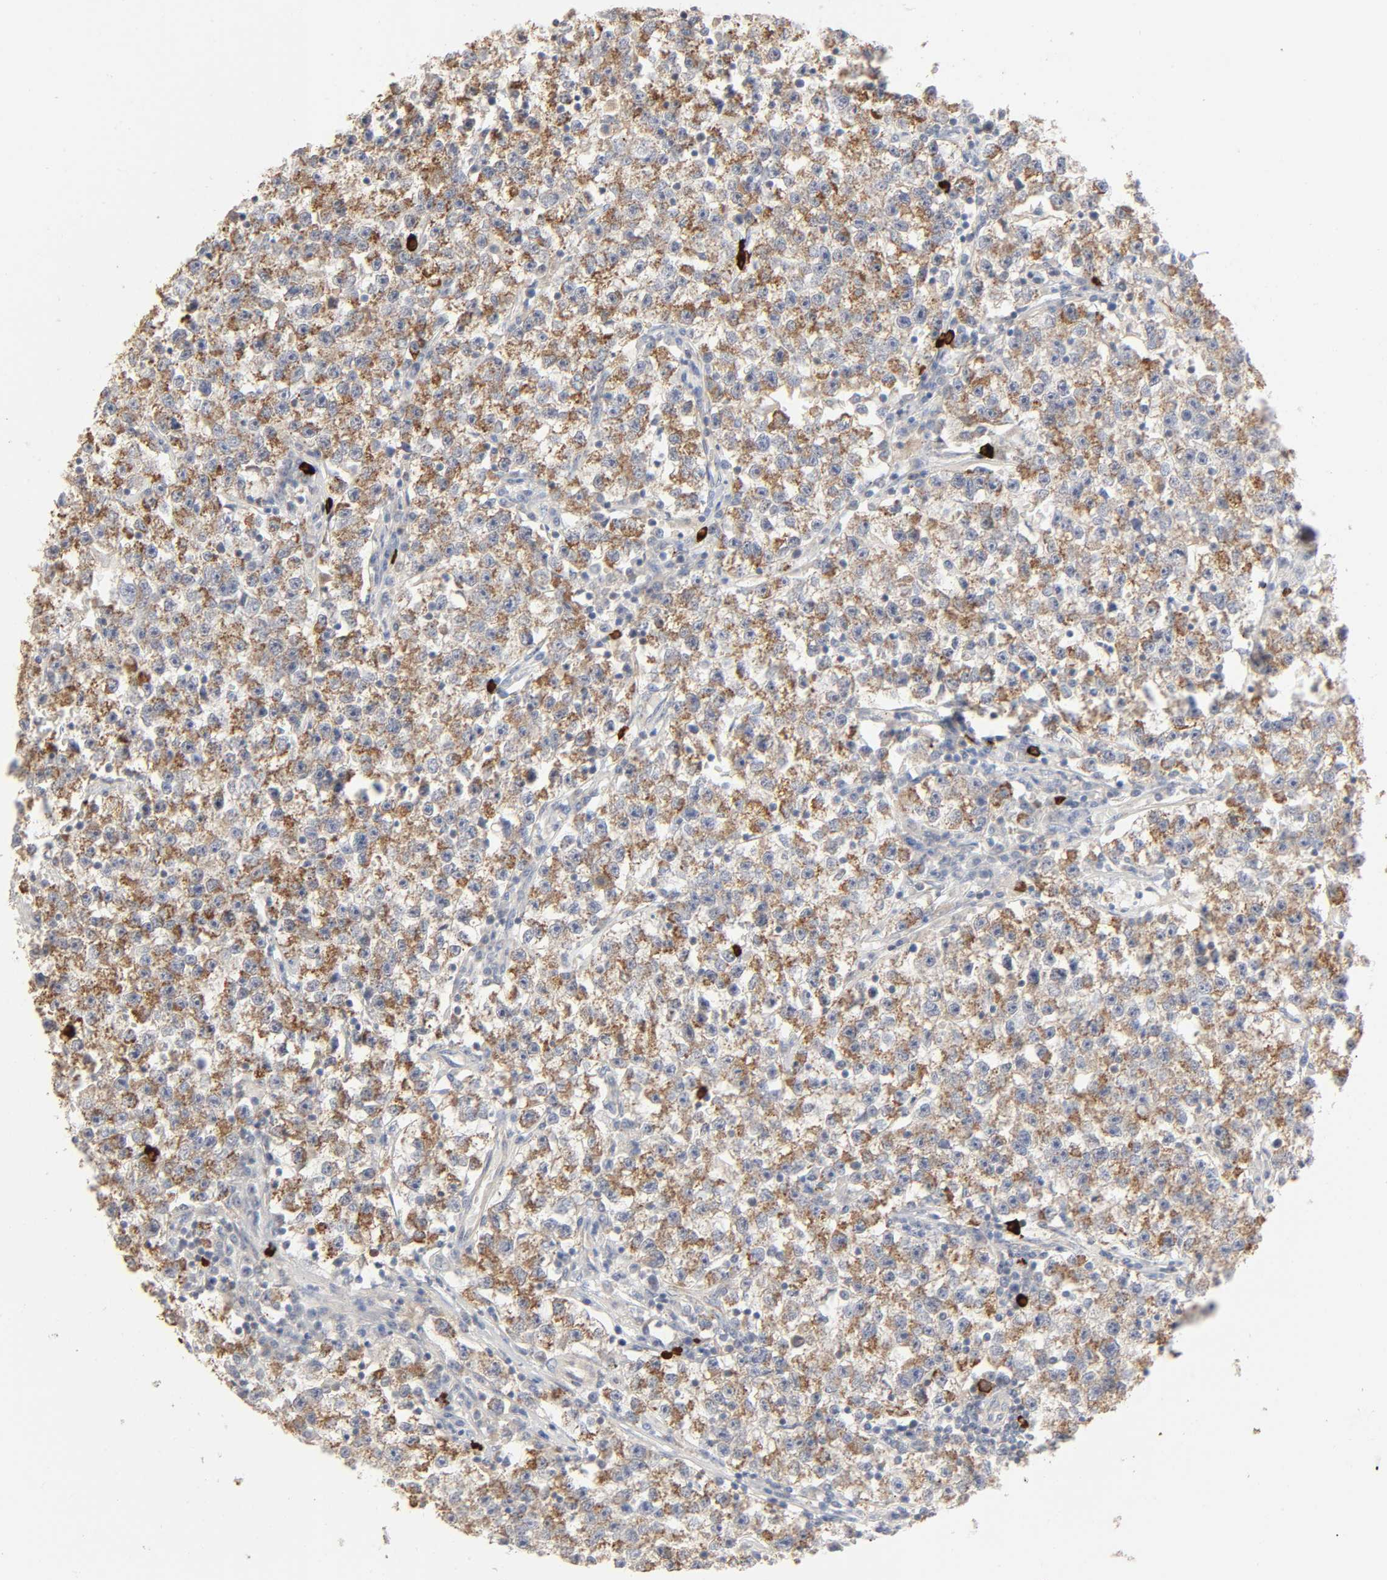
{"staining": {"intensity": "moderate", "quantity": ">75%", "location": "cytoplasmic/membranous"}, "tissue": "testis cancer", "cell_type": "Tumor cells", "image_type": "cancer", "snomed": [{"axis": "morphology", "description": "Seminoma, NOS"}, {"axis": "topography", "description": "Testis"}], "caption": "Immunohistochemical staining of testis cancer (seminoma) exhibits moderate cytoplasmic/membranous protein positivity in about >75% of tumor cells. The staining was performed using DAB to visualize the protein expression in brown, while the nuclei were stained in blue with hematoxylin (Magnification: 20x).", "gene": "SYT16", "patient": {"sex": "male", "age": 22}}